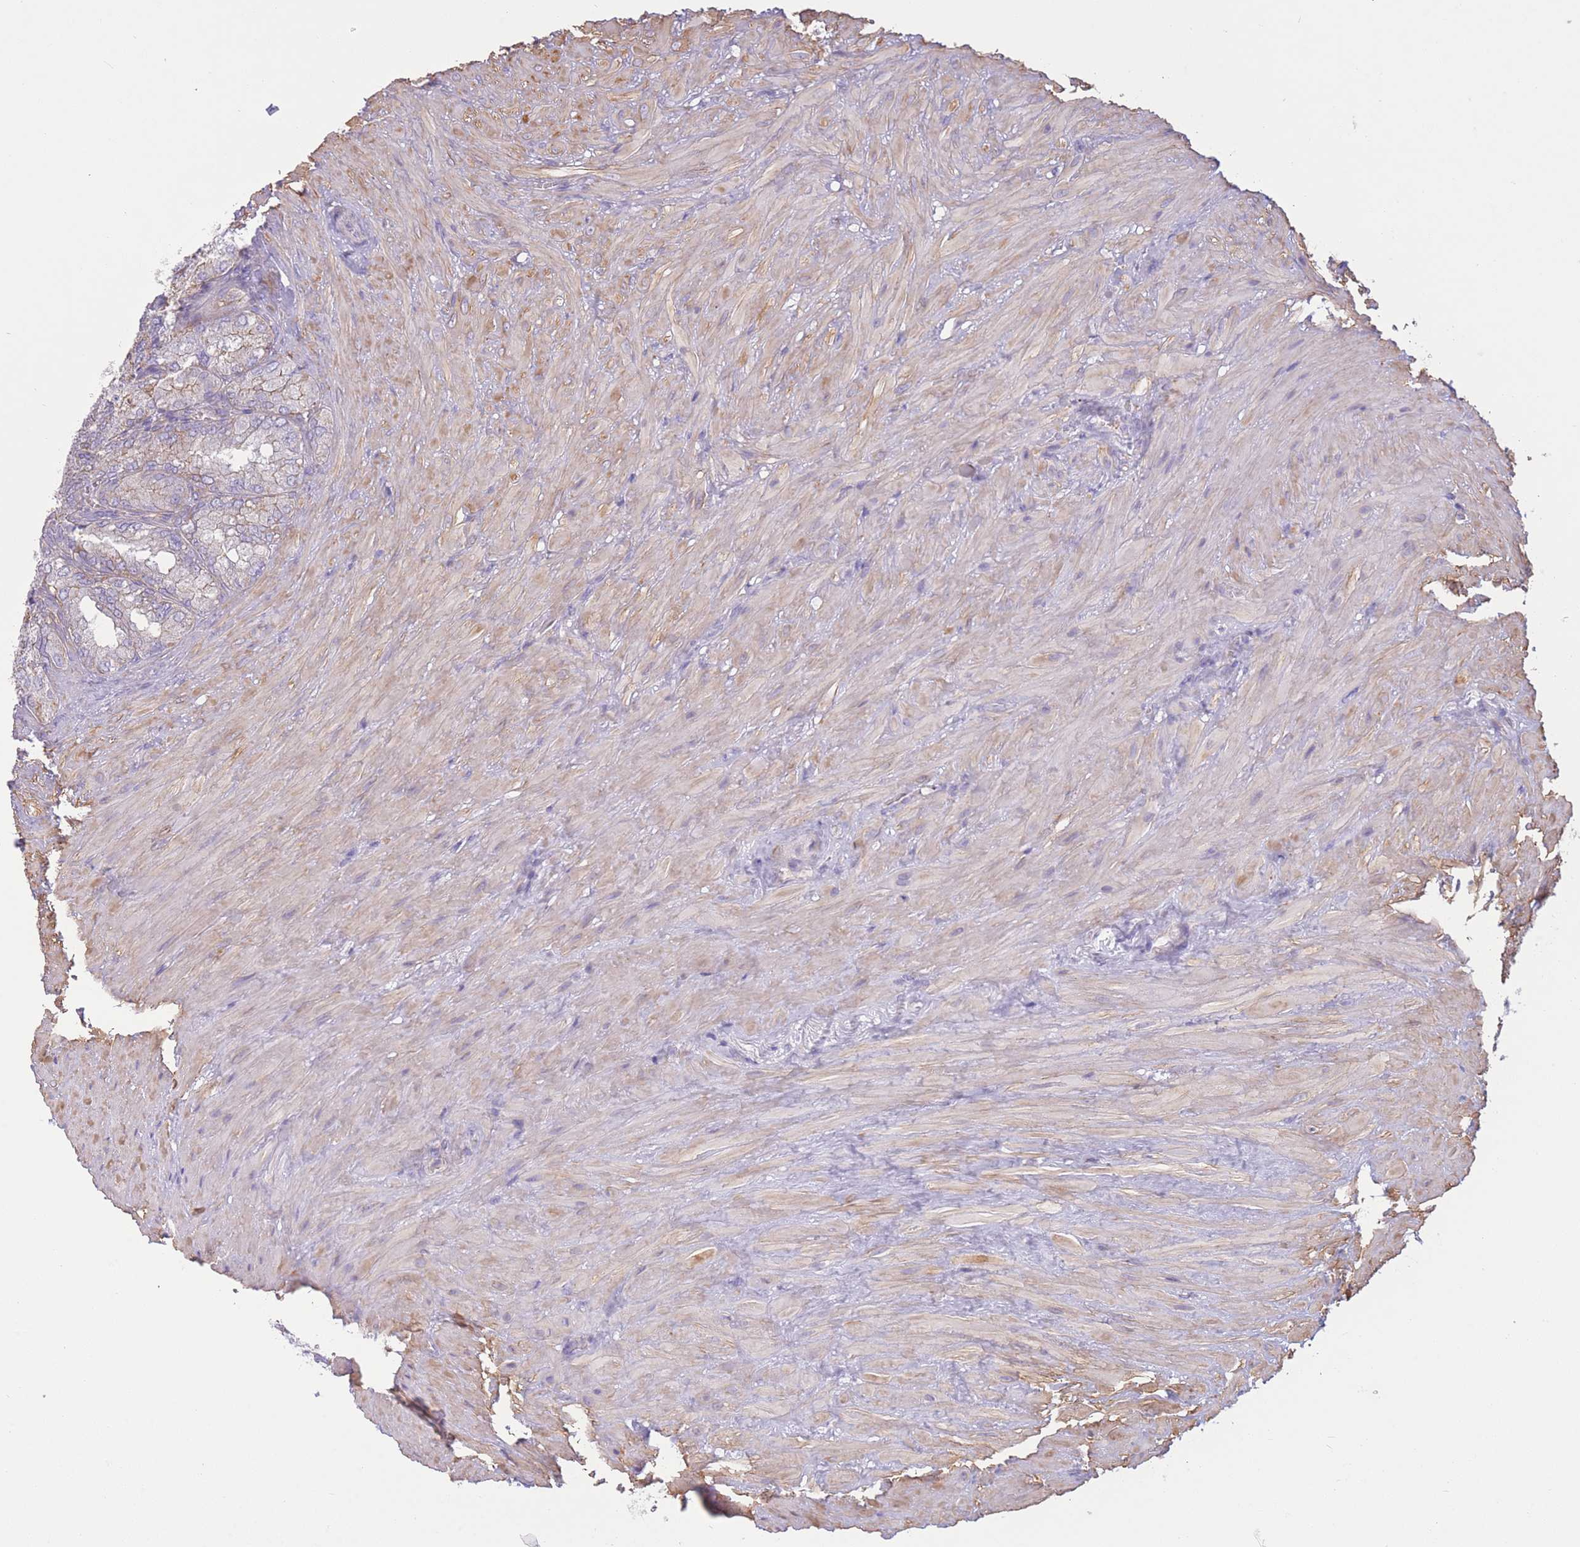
{"staining": {"intensity": "negative", "quantity": "none", "location": "none"}, "tissue": "seminal vesicle", "cell_type": "Glandular cells", "image_type": "normal", "snomed": [{"axis": "morphology", "description": "Normal tissue, NOS"}, {"axis": "topography", "description": "Seminal veicle"}], "caption": "Histopathology image shows no protein positivity in glandular cells of unremarkable seminal vesicle. (DAB immunohistochemistry (IHC), high magnification).", "gene": "PDHA1", "patient": {"sex": "male", "age": 62}}